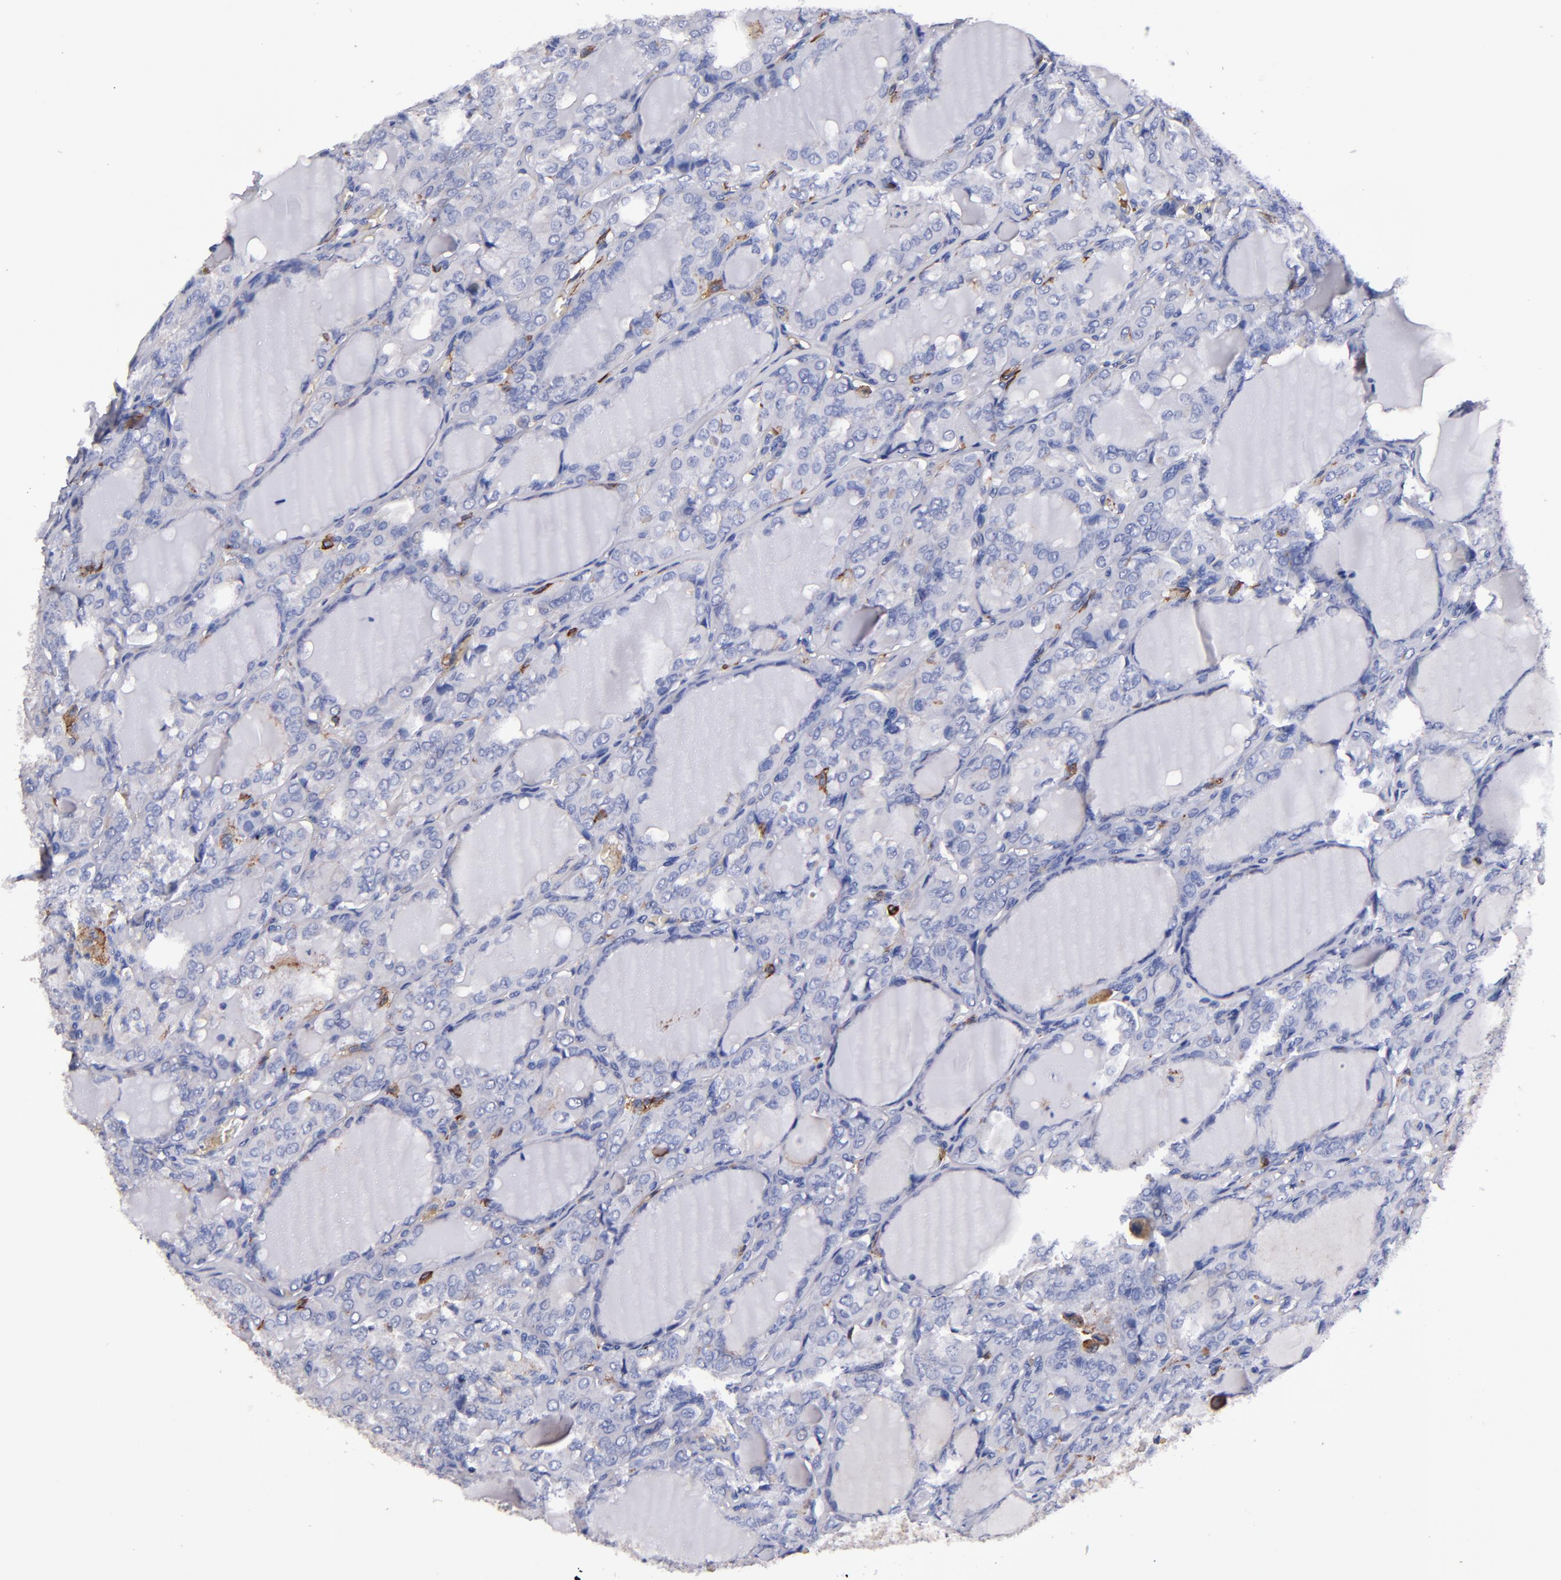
{"staining": {"intensity": "weak", "quantity": "<25%", "location": "cytoplasmic/membranous"}, "tissue": "thyroid cancer", "cell_type": "Tumor cells", "image_type": "cancer", "snomed": [{"axis": "morphology", "description": "Papillary adenocarcinoma, NOS"}, {"axis": "topography", "description": "Thyroid gland"}], "caption": "Micrograph shows no protein expression in tumor cells of thyroid cancer (papillary adenocarcinoma) tissue.", "gene": "SIRPA", "patient": {"sex": "male", "age": 20}}